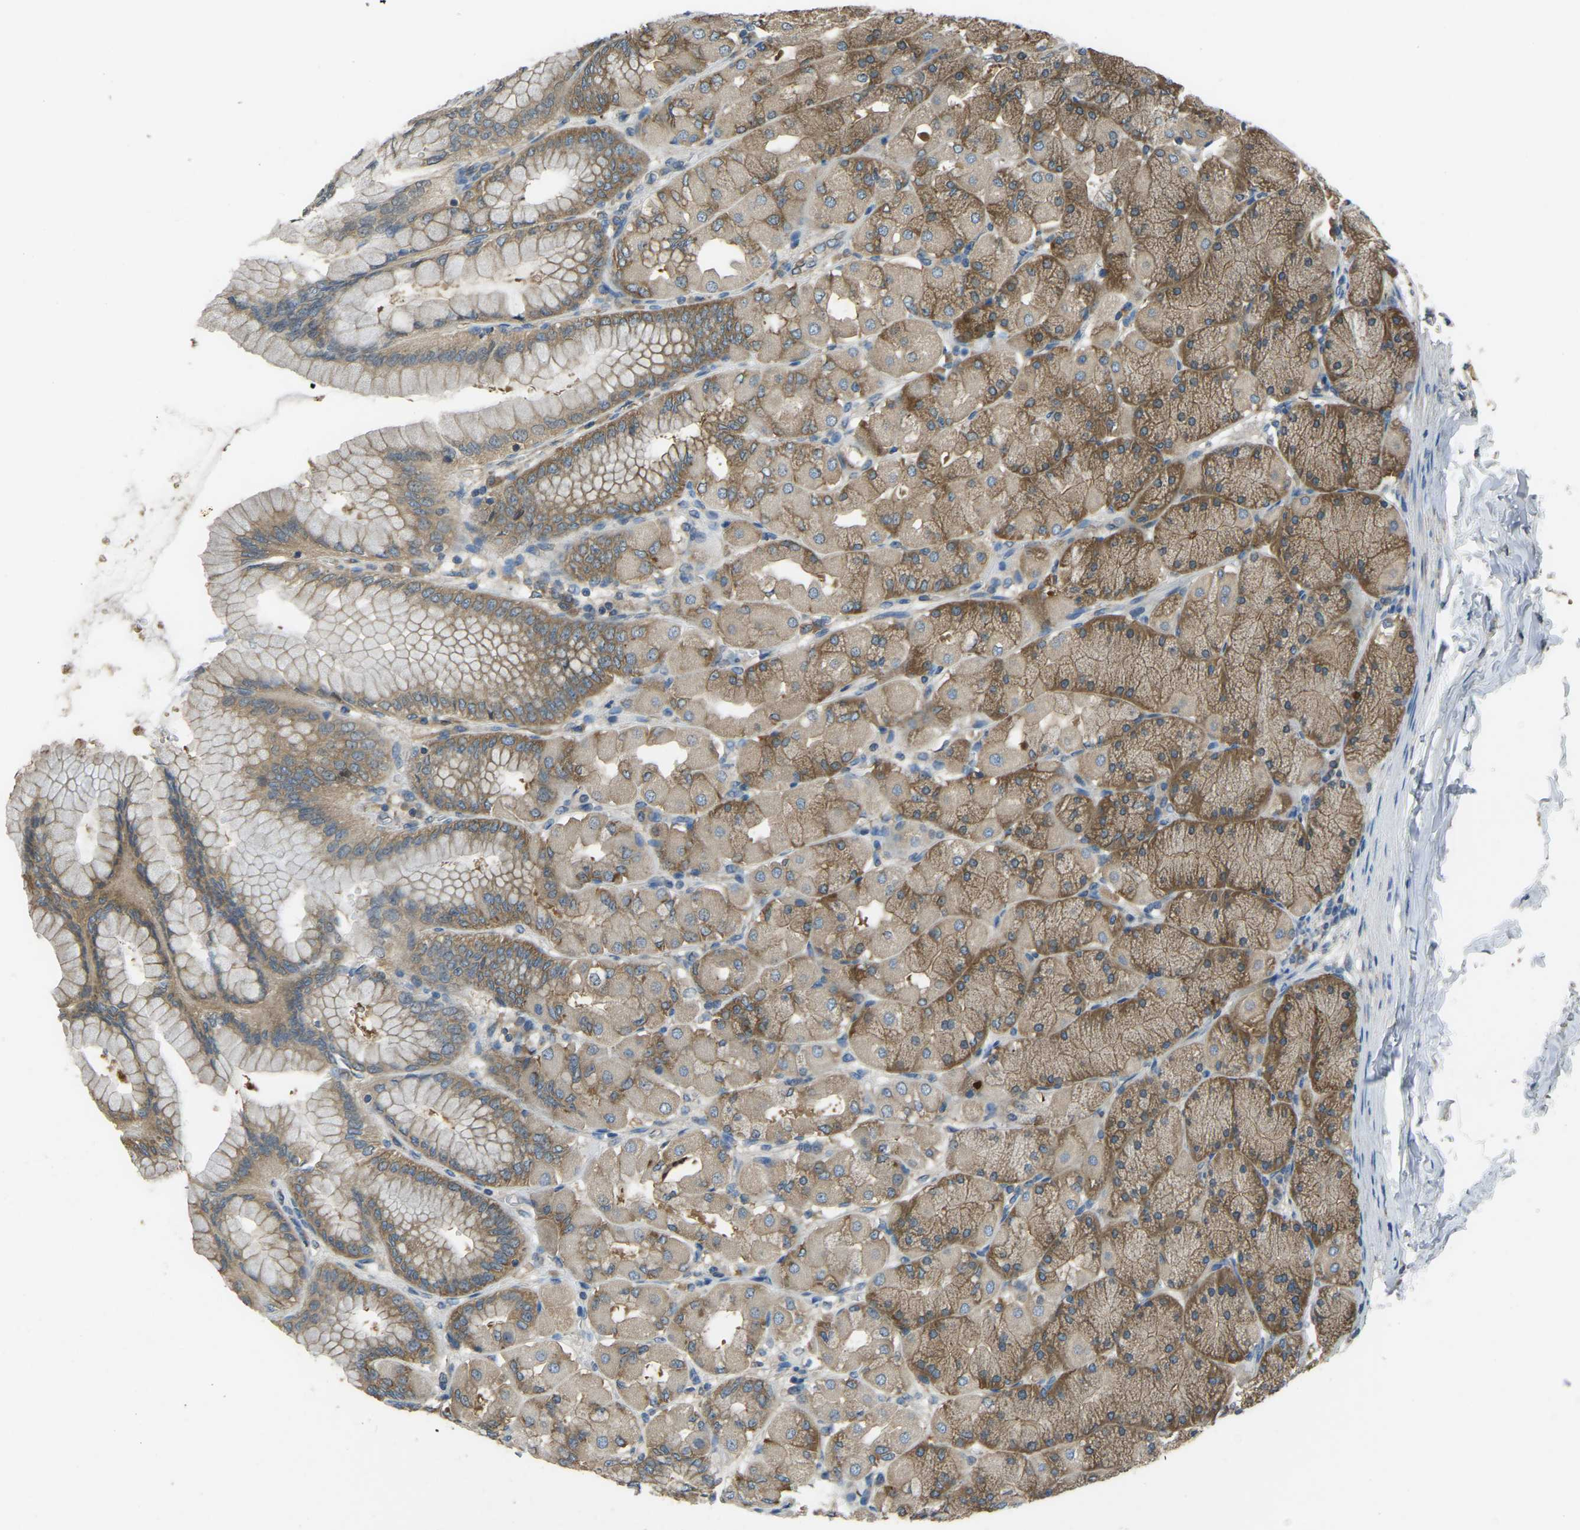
{"staining": {"intensity": "moderate", "quantity": ">75%", "location": "cytoplasmic/membranous"}, "tissue": "stomach", "cell_type": "Glandular cells", "image_type": "normal", "snomed": [{"axis": "morphology", "description": "Normal tissue, NOS"}, {"axis": "topography", "description": "Stomach, upper"}], "caption": "Stomach stained for a protein (brown) shows moderate cytoplasmic/membranous positive expression in about >75% of glandular cells.", "gene": "AIMP1", "patient": {"sex": "female", "age": 56}}